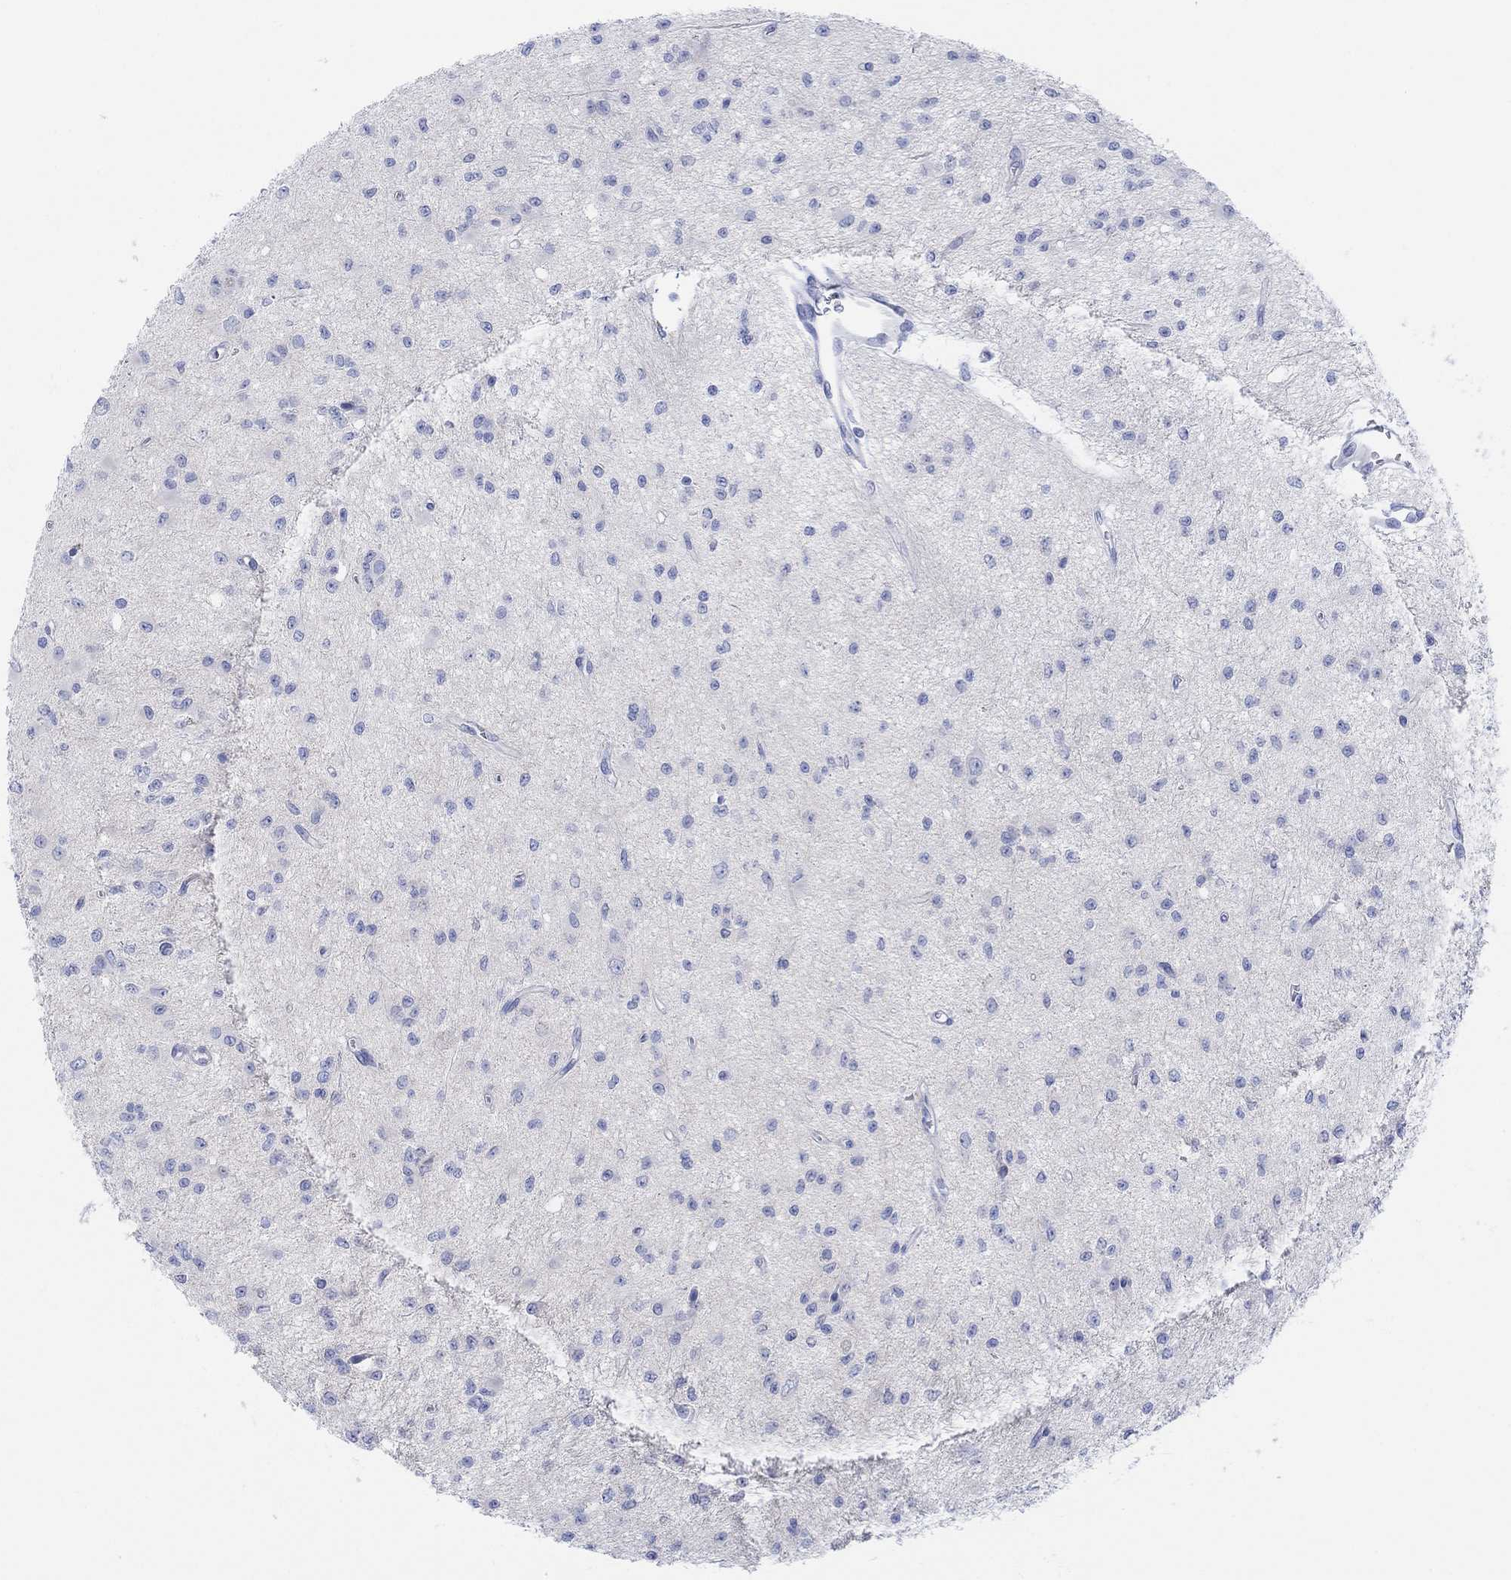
{"staining": {"intensity": "negative", "quantity": "none", "location": "none"}, "tissue": "glioma", "cell_type": "Tumor cells", "image_type": "cancer", "snomed": [{"axis": "morphology", "description": "Glioma, malignant, Low grade"}, {"axis": "topography", "description": "Brain"}], "caption": "DAB (3,3'-diaminobenzidine) immunohistochemical staining of glioma reveals no significant expression in tumor cells.", "gene": "GNG13", "patient": {"sex": "female", "age": 45}}